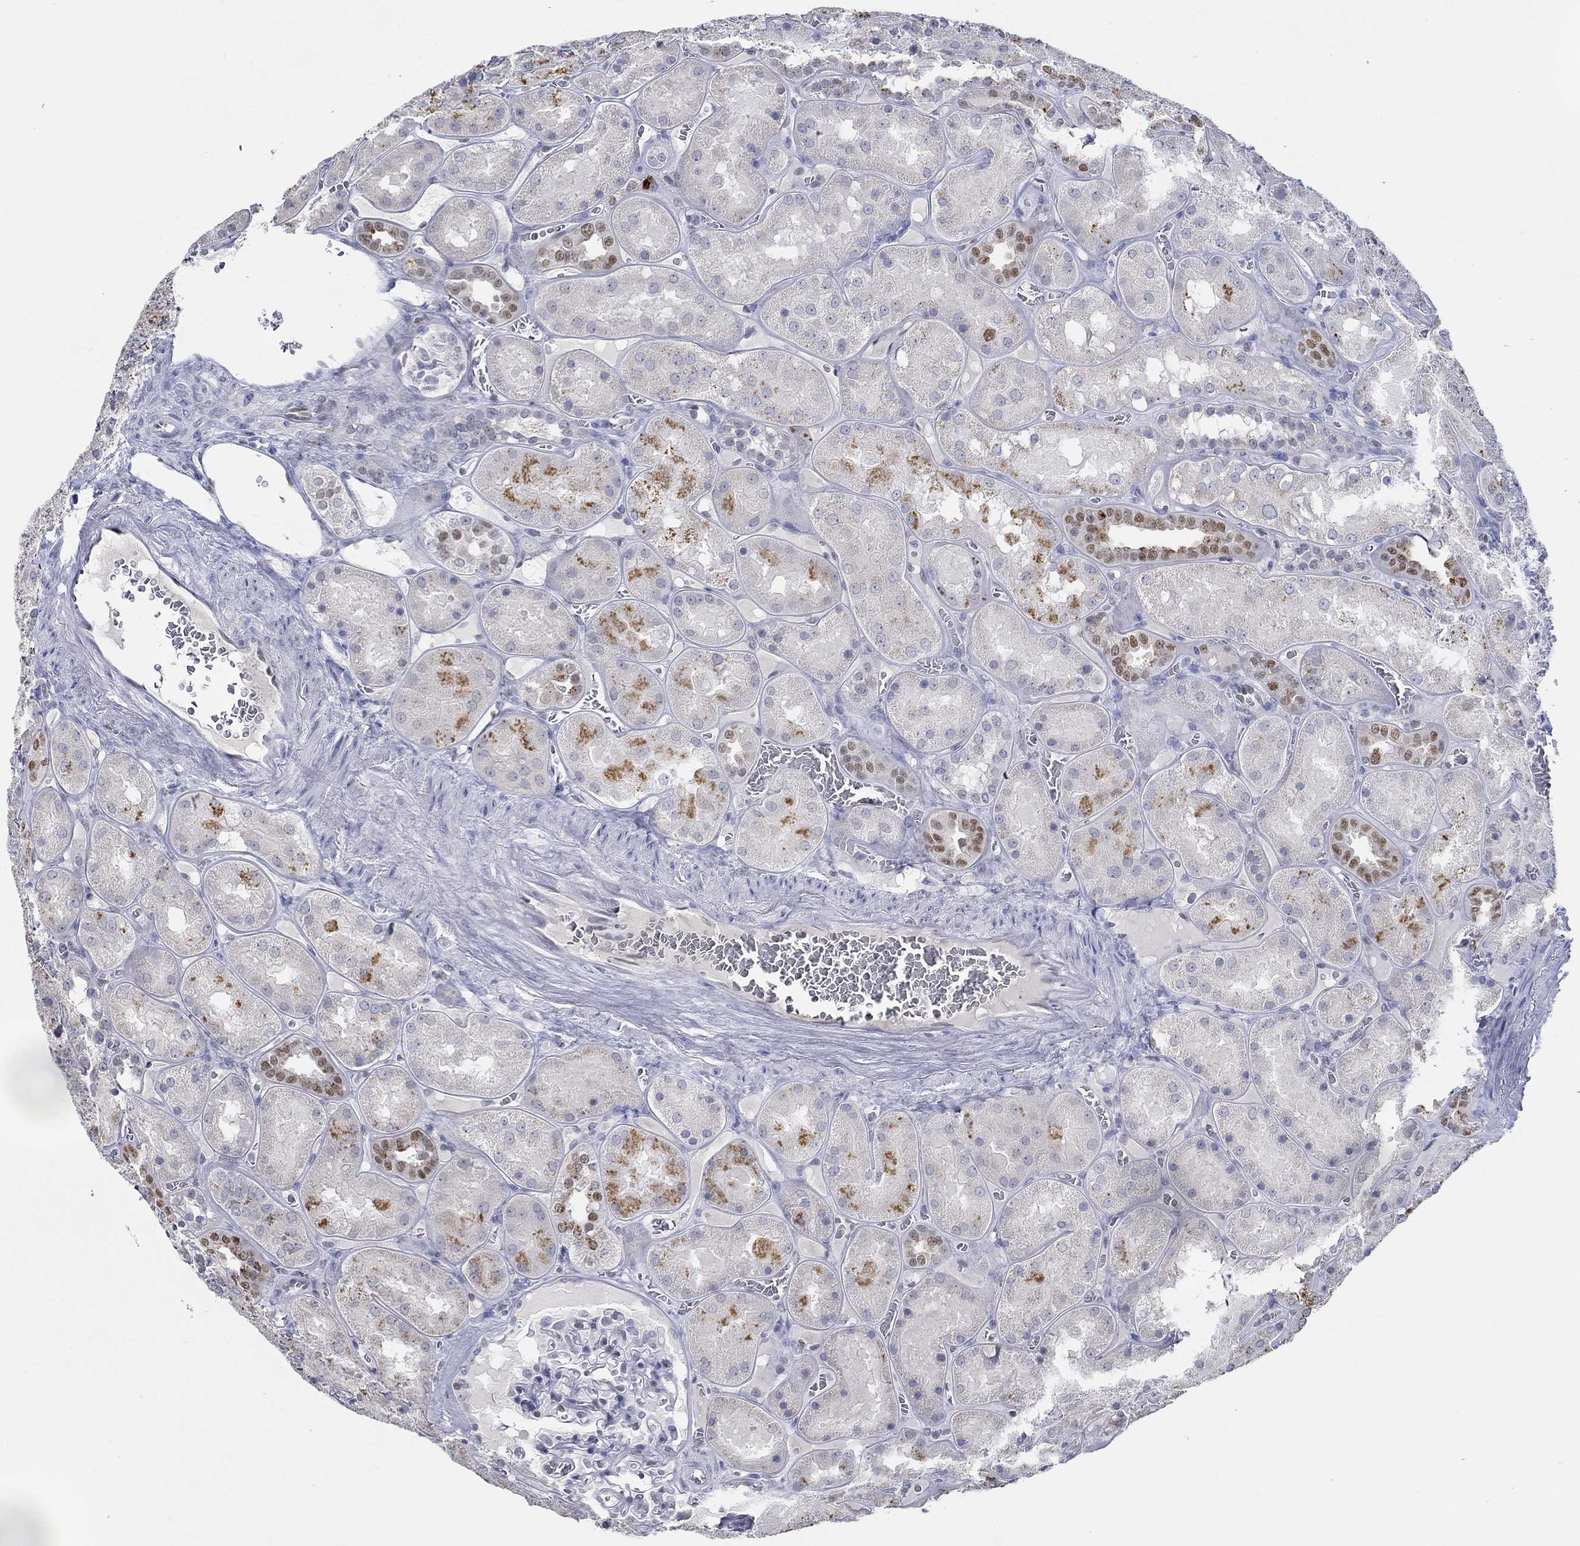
{"staining": {"intensity": "negative", "quantity": "none", "location": "none"}, "tissue": "kidney", "cell_type": "Cells in glomeruli", "image_type": "normal", "snomed": [{"axis": "morphology", "description": "Normal tissue, NOS"}, {"axis": "topography", "description": "Kidney"}], "caption": "DAB (3,3'-diaminobenzidine) immunohistochemical staining of benign kidney demonstrates no significant staining in cells in glomeruli. (DAB immunohistochemistry visualized using brightfield microscopy, high magnification).", "gene": "GATA2", "patient": {"sex": "male", "age": 73}}